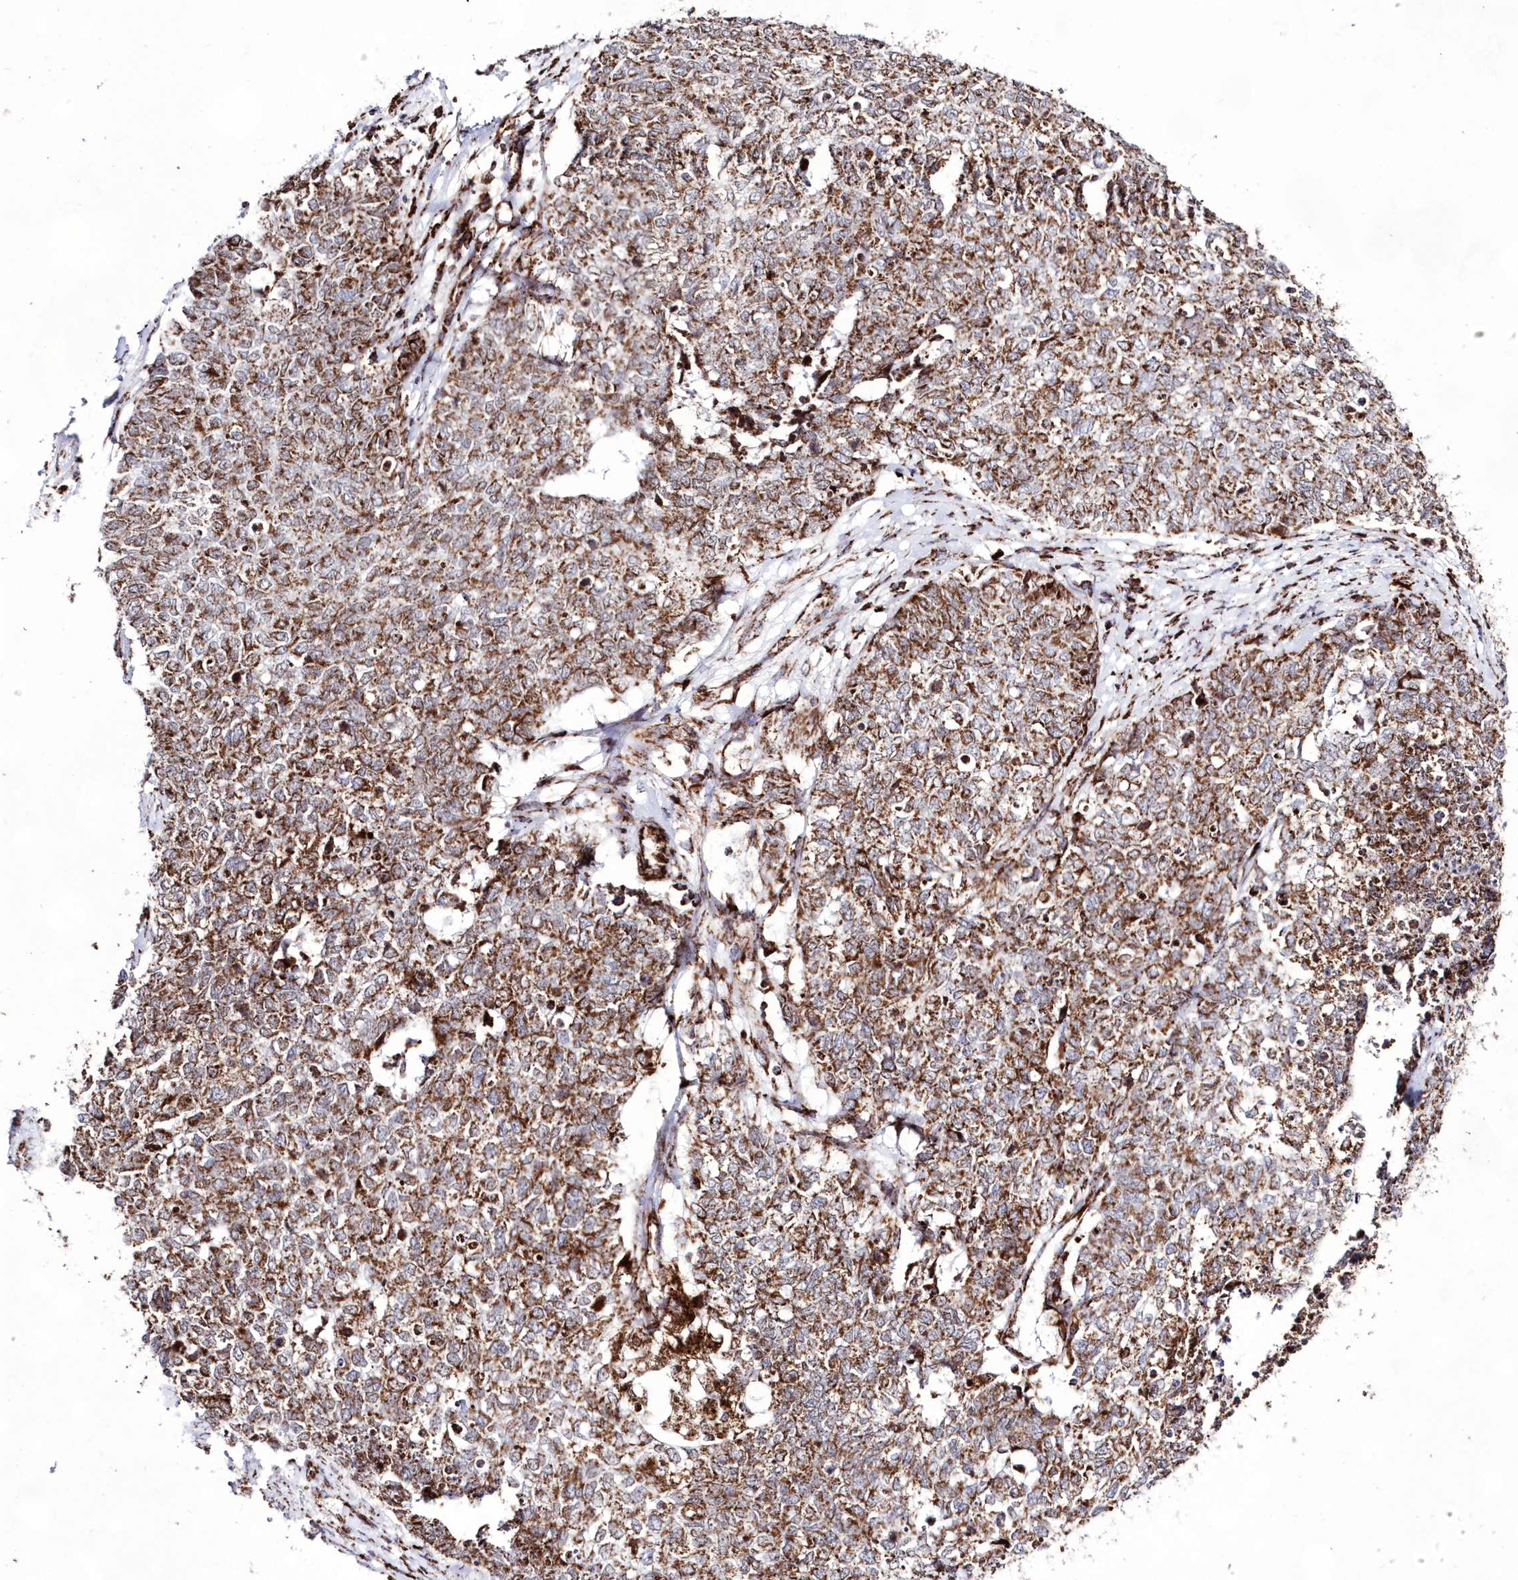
{"staining": {"intensity": "moderate", "quantity": ">75%", "location": "cytoplasmic/membranous"}, "tissue": "cervical cancer", "cell_type": "Tumor cells", "image_type": "cancer", "snomed": [{"axis": "morphology", "description": "Squamous cell carcinoma, NOS"}, {"axis": "topography", "description": "Cervix"}], "caption": "Brown immunohistochemical staining in cervical cancer shows moderate cytoplasmic/membranous staining in approximately >75% of tumor cells.", "gene": "HADHB", "patient": {"sex": "female", "age": 63}}